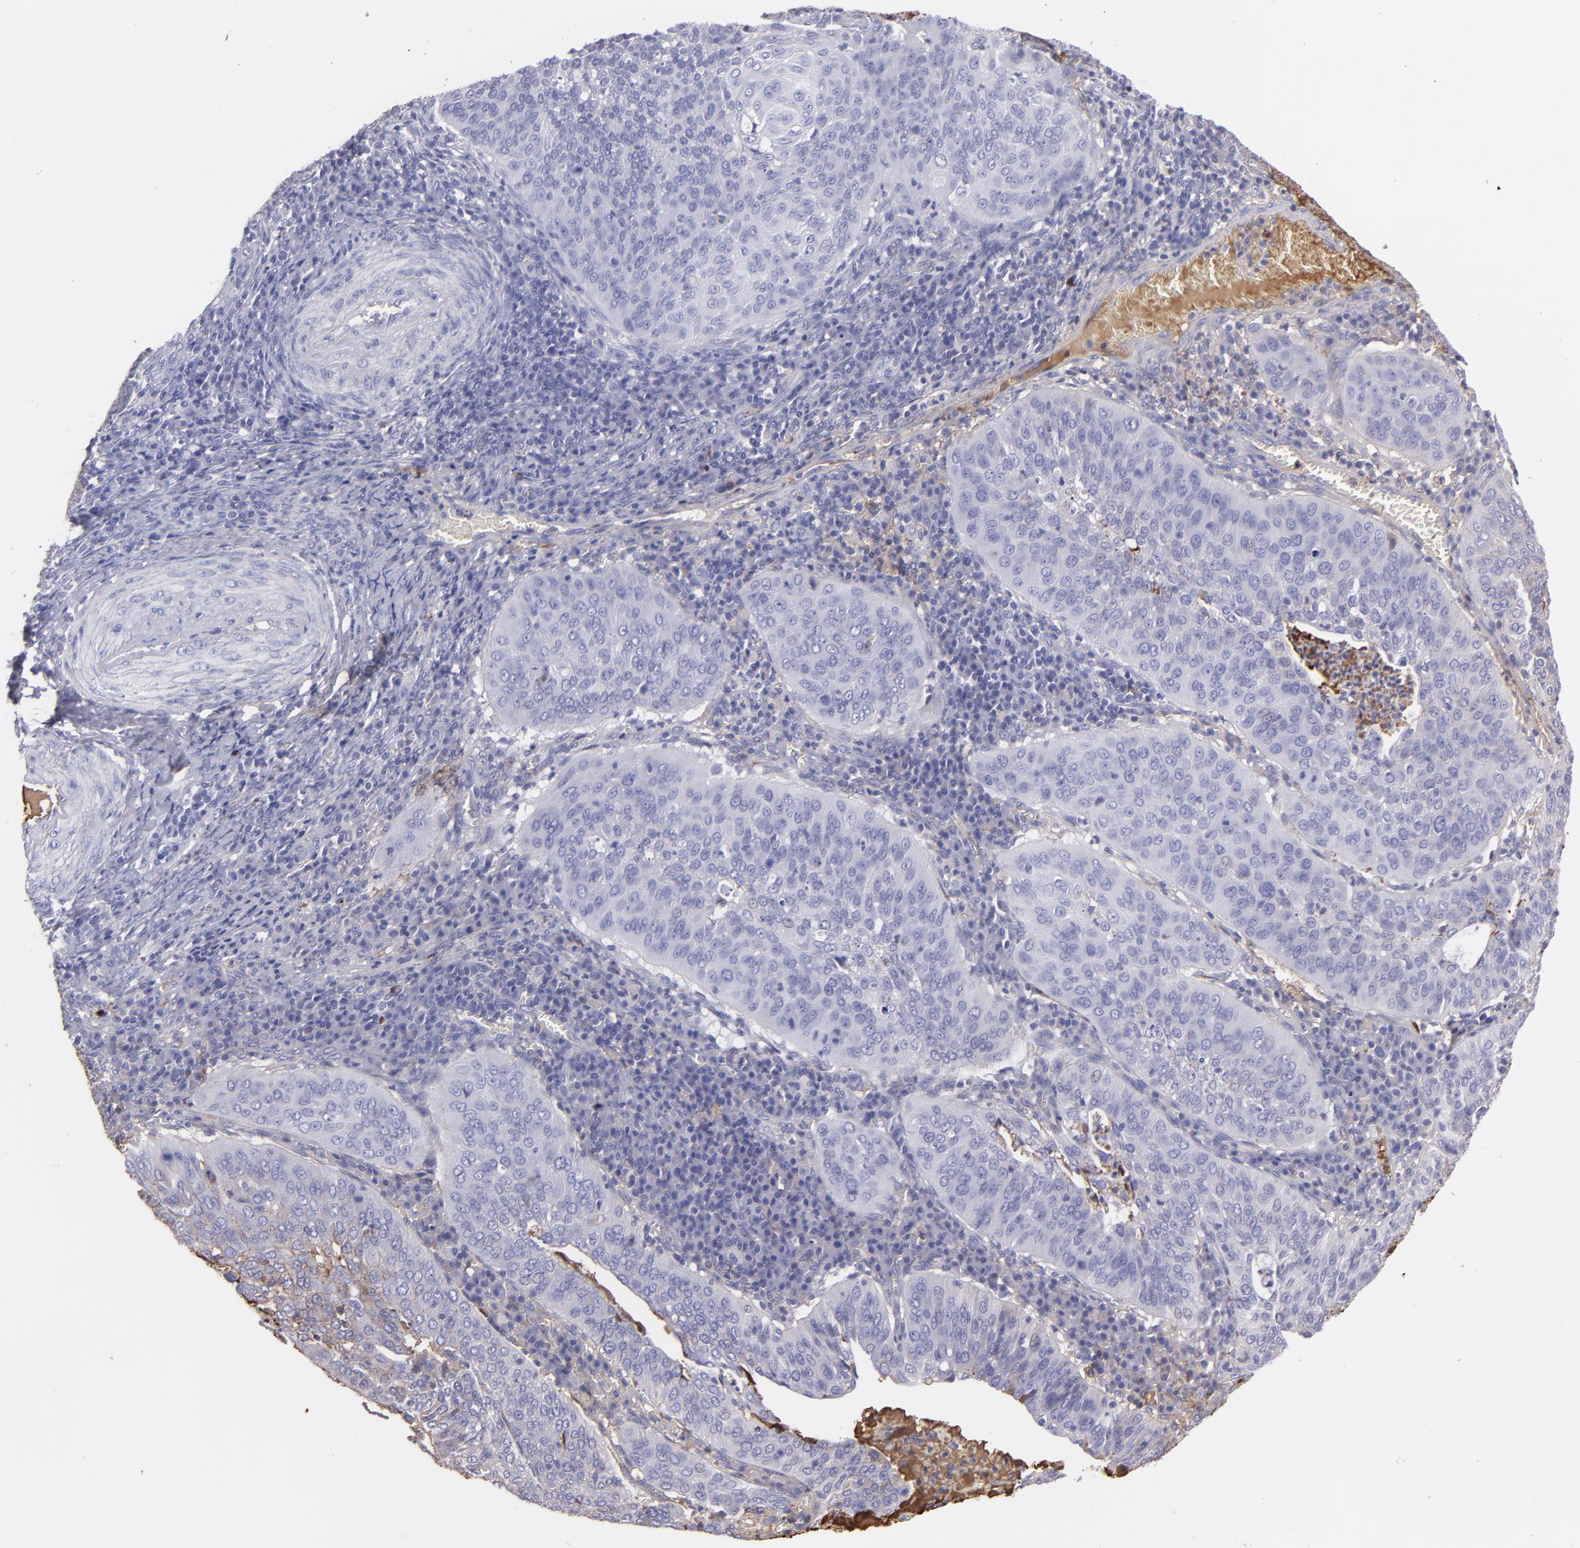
{"staining": {"intensity": "negative", "quantity": "none", "location": "none"}, "tissue": "cervical cancer", "cell_type": "Tumor cells", "image_type": "cancer", "snomed": [{"axis": "morphology", "description": "Squamous cell carcinoma, NOS"}, {"axis": "topography", "description": "Cervix"}], "caption": "Protein analysis of cervical cancer demonstrates no significant staining in tumor cells.", "gene": "FGB", "patient": {"sex": "female", "age": 39}}